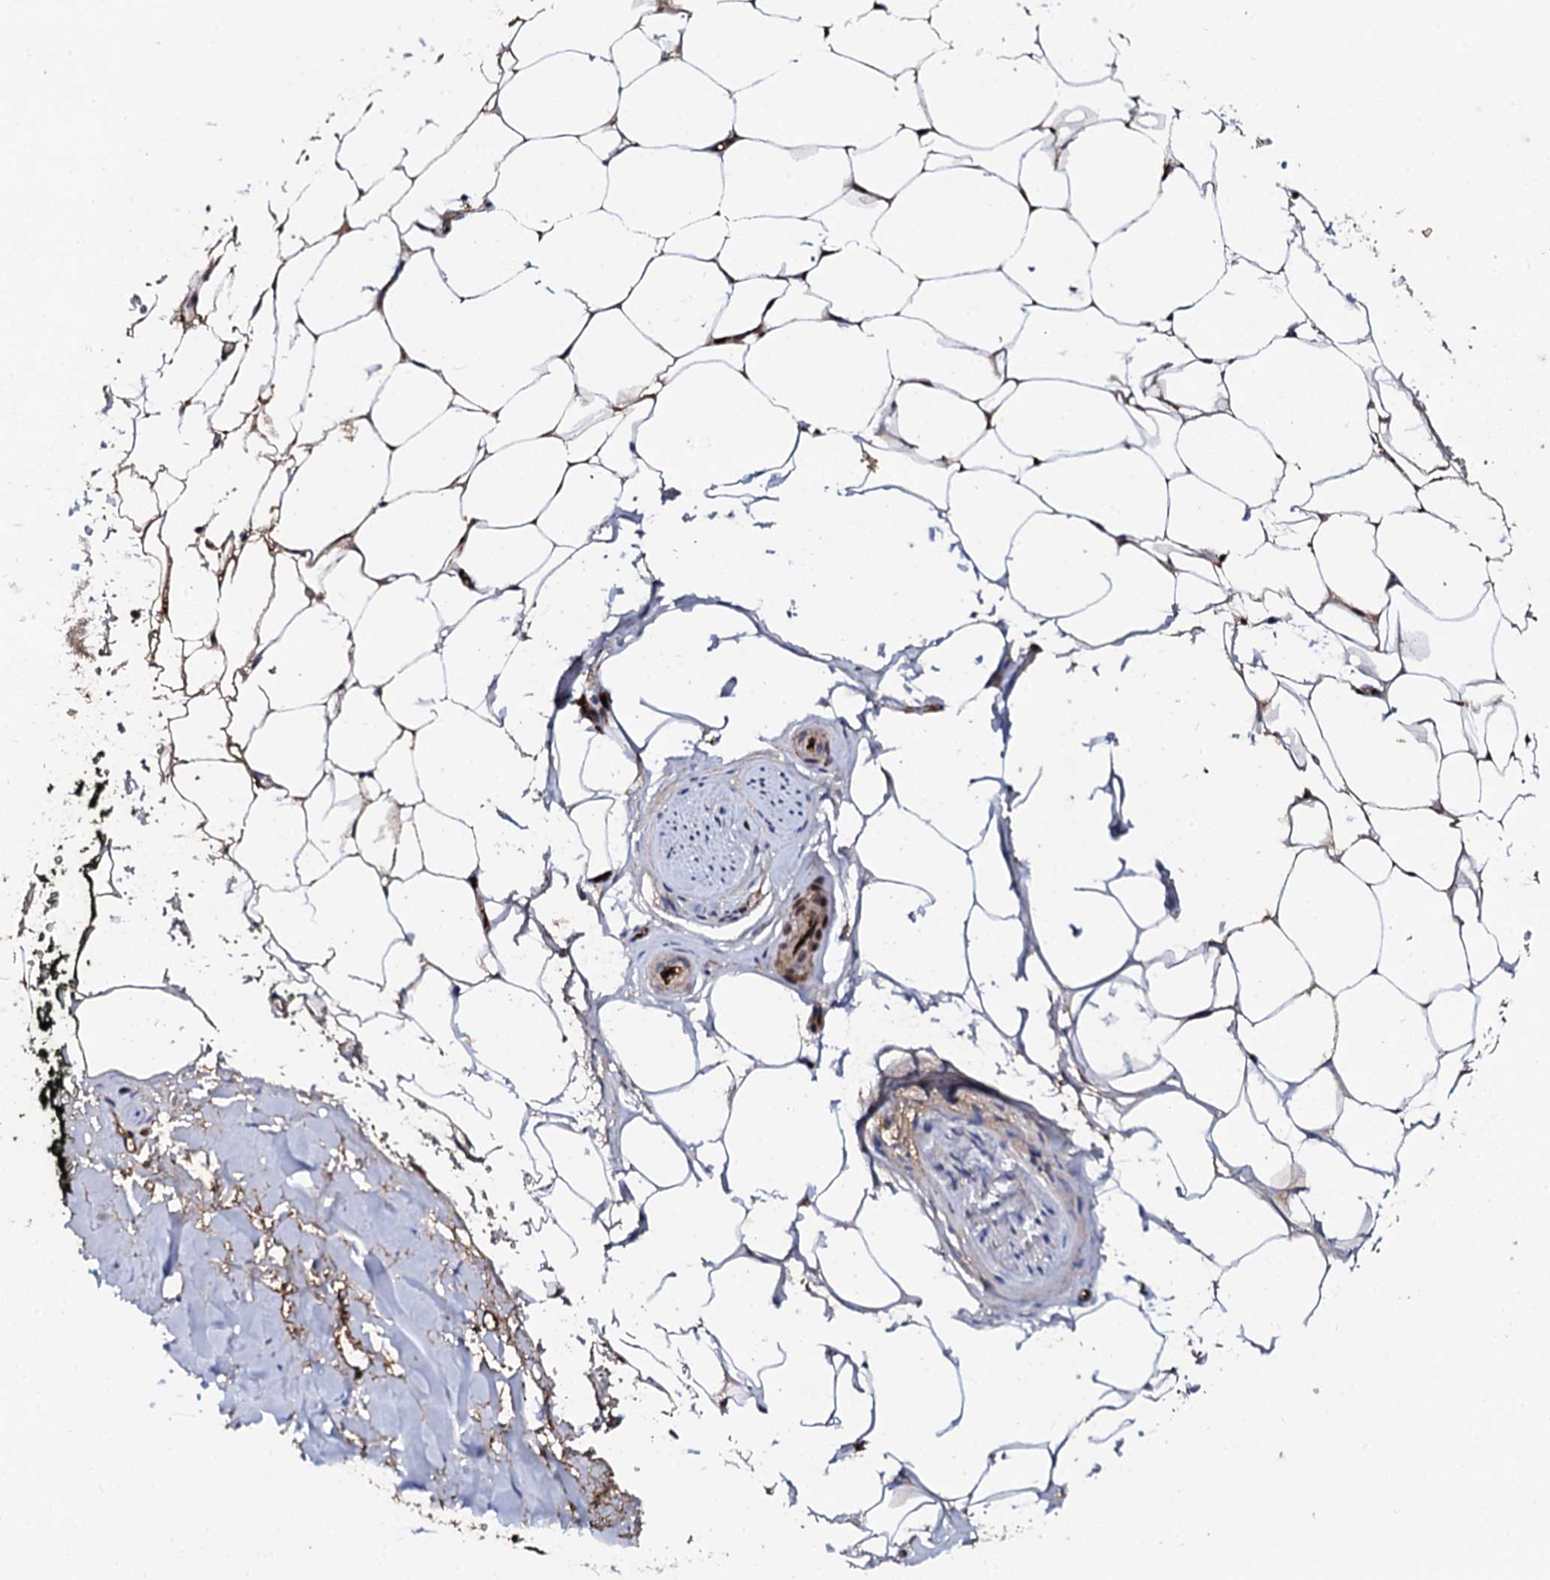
{"staining": {"intensity": "moderate", "quantity": ">75%", "location": "cytoplasmic/membranous"}, "tissue": "adipose tissue", "cell_type": "Adipocytes", "image_type": "normal", "snomed": [{"axis": "morphology", "description": "Normal tissue, NOS"}, {"axis": "morphology", "description": "Adenocarcinoma, Low grade"}, {"axis": "topography", "description": "Prostate"}, {"axis": "topography", "description": "Peripheral nerve tissue"}], "caption": "This is an image of immunohistochemistry staining of unremarkable adipose tissue, which shows moderate expression in the cytoplasmic/membranous of adipocytes.", "gene": "FAM111A", "patient": {"sex": "male", "age": 63}}